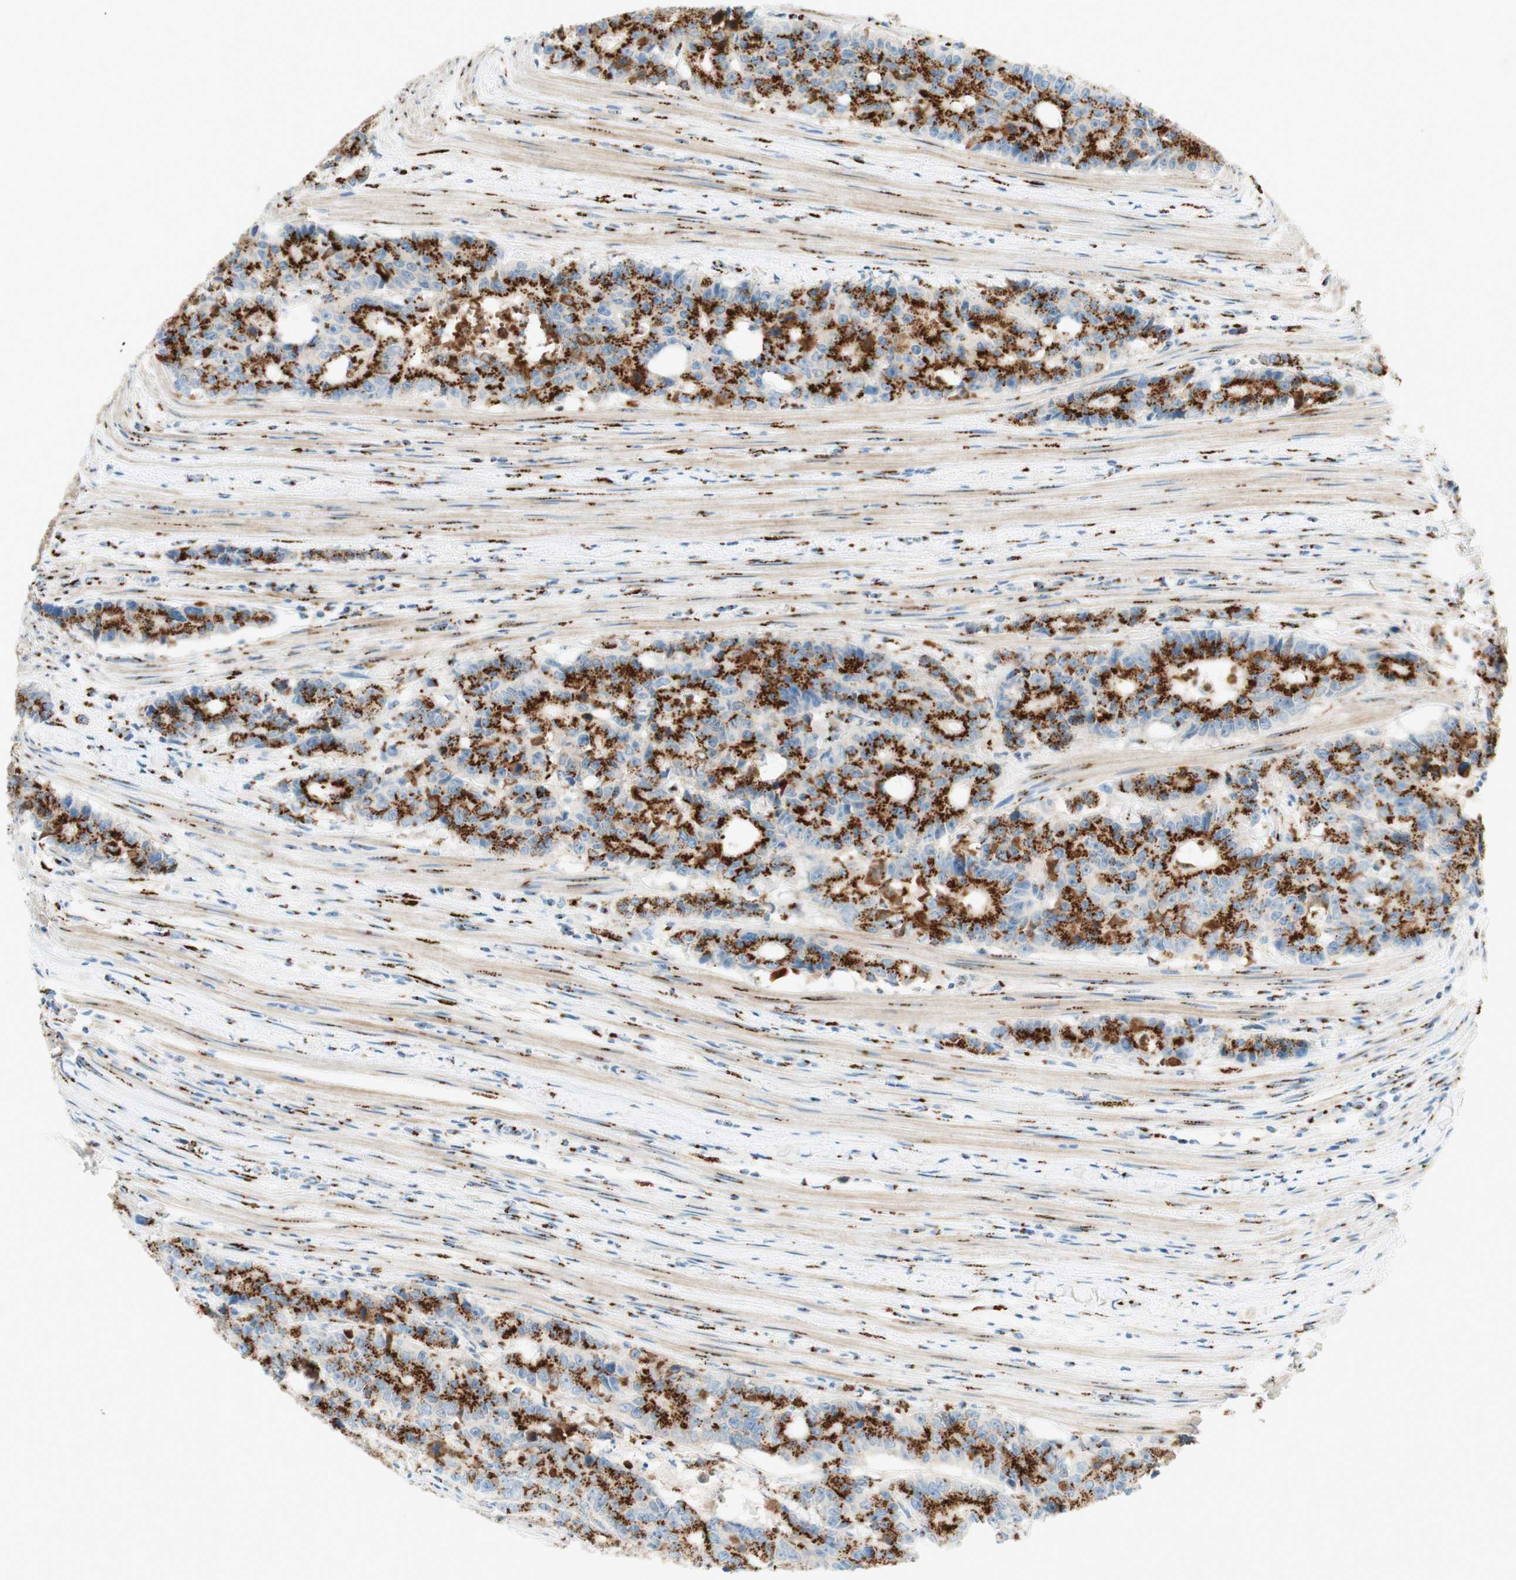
{"staining": {"intensity": "strong", "quantity": ">75%", "location": "cytoplasmic/membranous"}, "tissue": "colorectal cancer", "cell_type": "Tumor cells", "image_type": "cancer", "snomed": [{"axis": "morphology", "description": "Adenocarcinoma, NOS"}, {"axis": "topography", "description": "Colon"}], "caption": "IHC micrograph of human colorectal adenocarcinoma stained for a protein (brown), which reveals high levels of strong cytoplasmic/membranous staining in about >75% of tumor cells.", "gene": "GOLGB1", "patient": {"sex": "female", "age": 86}}